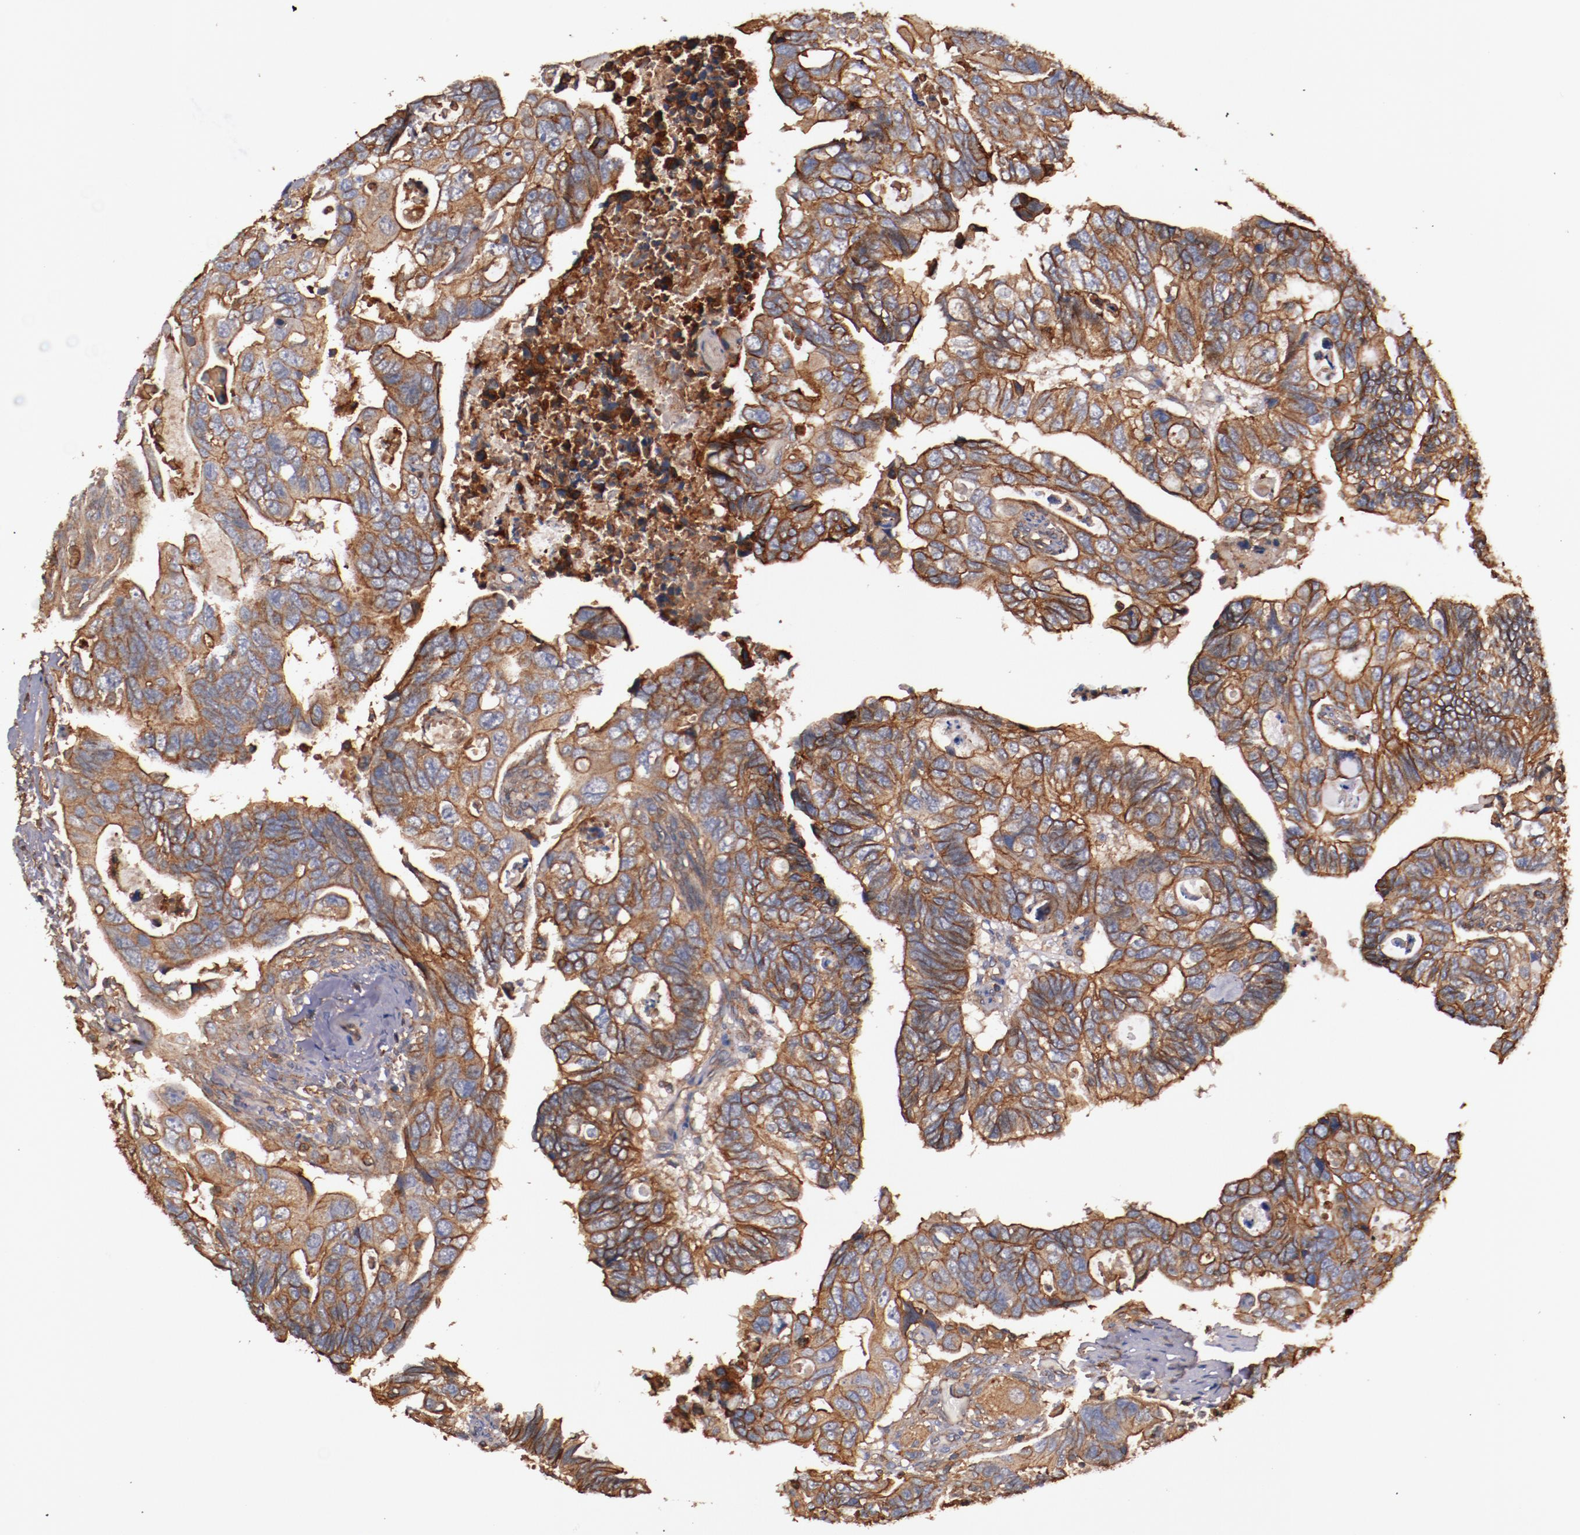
{"staining": {"intensity": "strong", "quantity": ">75%", "location": "cytoplasmic/membranous"}, "tissue": "colorectal cancer", "cell_type": "Tumor cells", "image_type": "cancer", "snomed": [{"axis": "morphology", "description": "Adenocarcinoma, NOS"}, {"axis": "topography", "description": "Rectum"}], "caption": "IHC image of neoplastic tissue: adenocarcinoma (colorectal) stained using immunohistochemistry (IHC) reveals high levels of strong protein expression localized specifically in the cytoplasmic/membranous of tumor cells, appearing as a cytoplasmic/membranous brown color.", "gene": "TMOD3", "patient": {"sex": "male", "age": 53}}